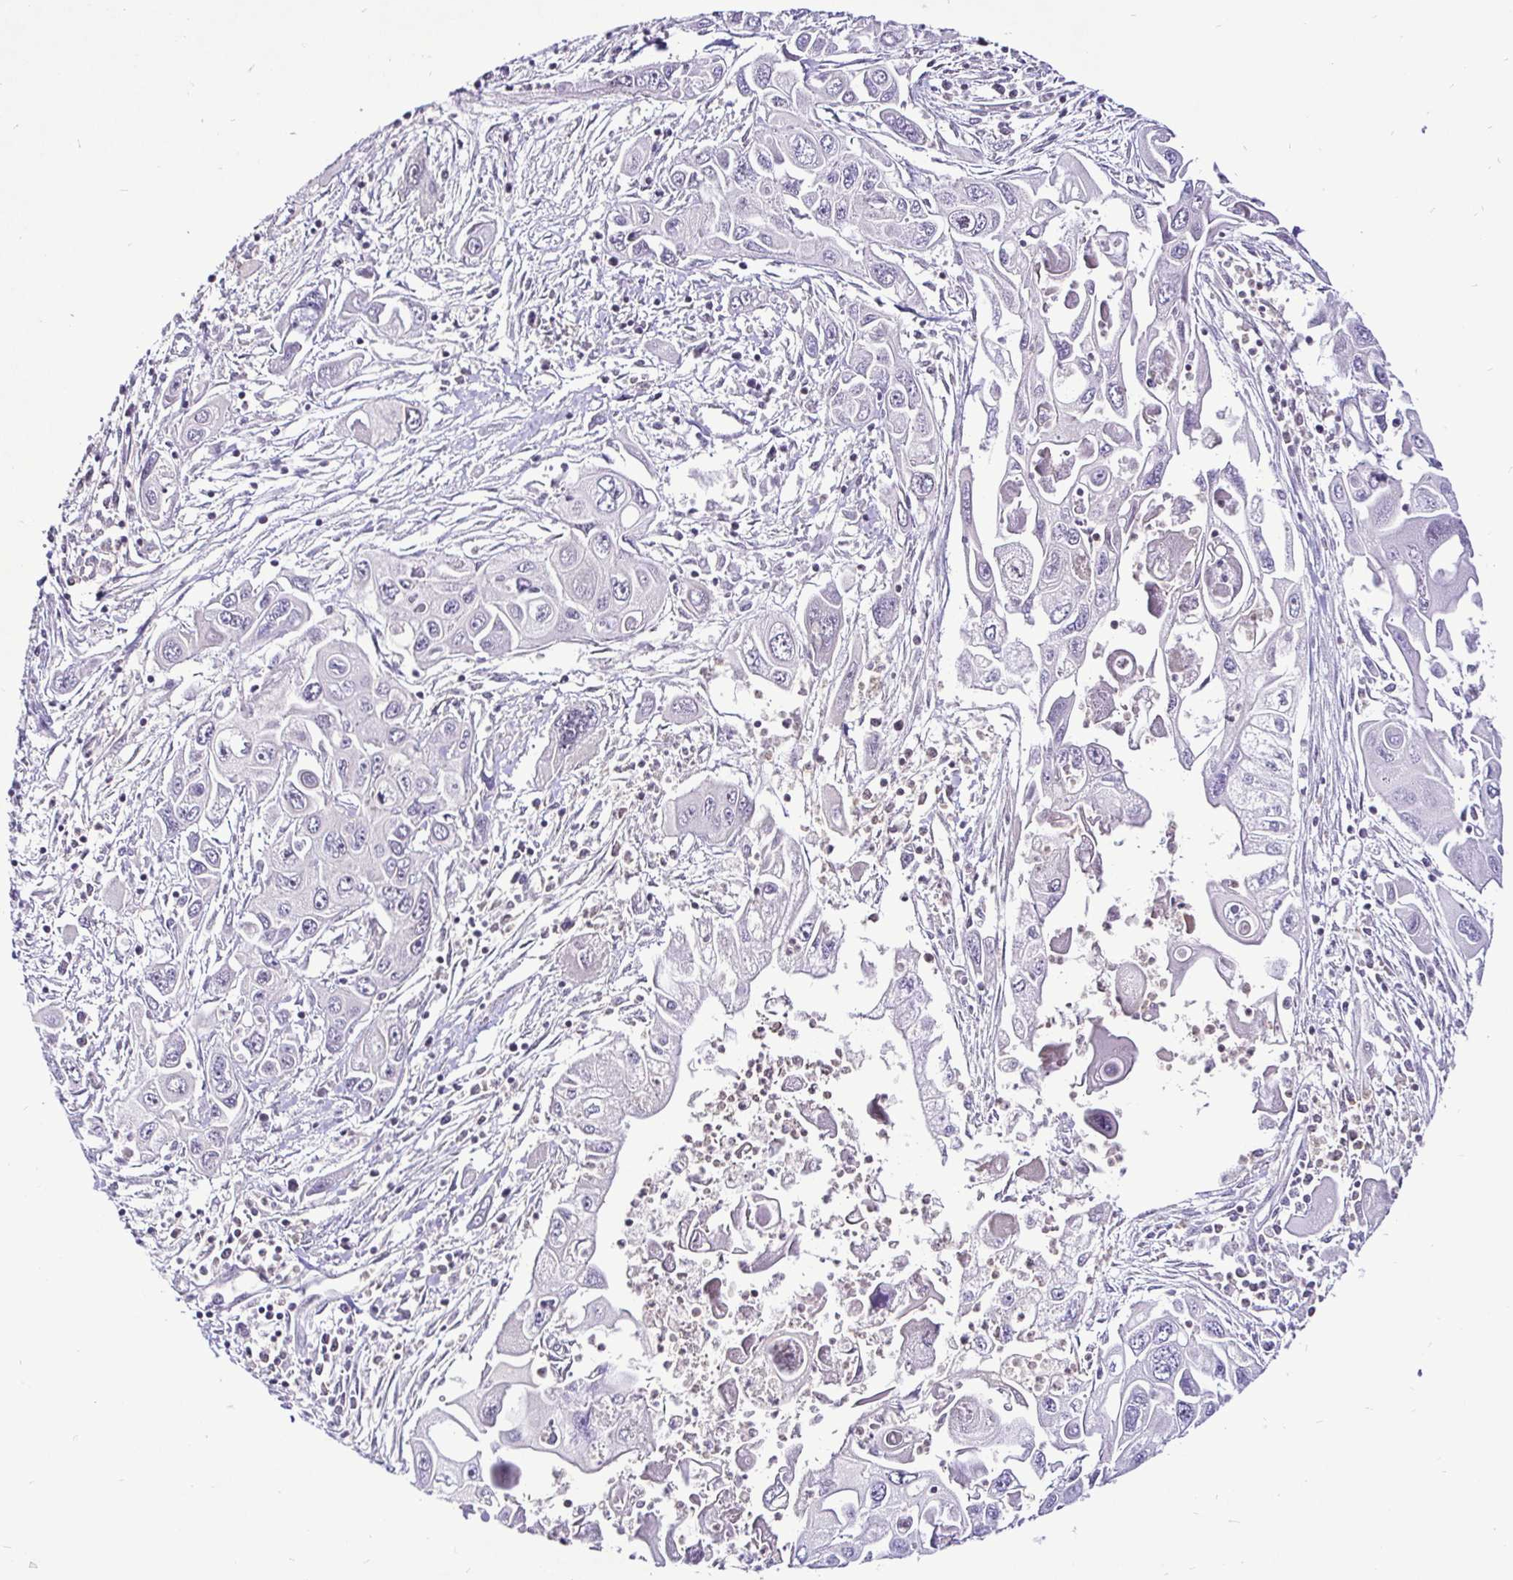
{"staining": {"intensity": "negative", "quantity": "none", "location": "none"}, "tissue": "pancreatic cancer", "cell_type": "Tumor cells", "image_type": "cancer", "snomed": [{"axis": "morphology", "description": "Adenocarcinoma, NOS"}, {"axis": "topography", "description": "Pancreas"}], "caption": "Pancreatic cancer (adenocarcinoma) stained for a protein using immunohistochemistry demonstrates no staining tumor cells.", "gene": "UBE2M", "patient": {"sex": "male", "age": 70}}